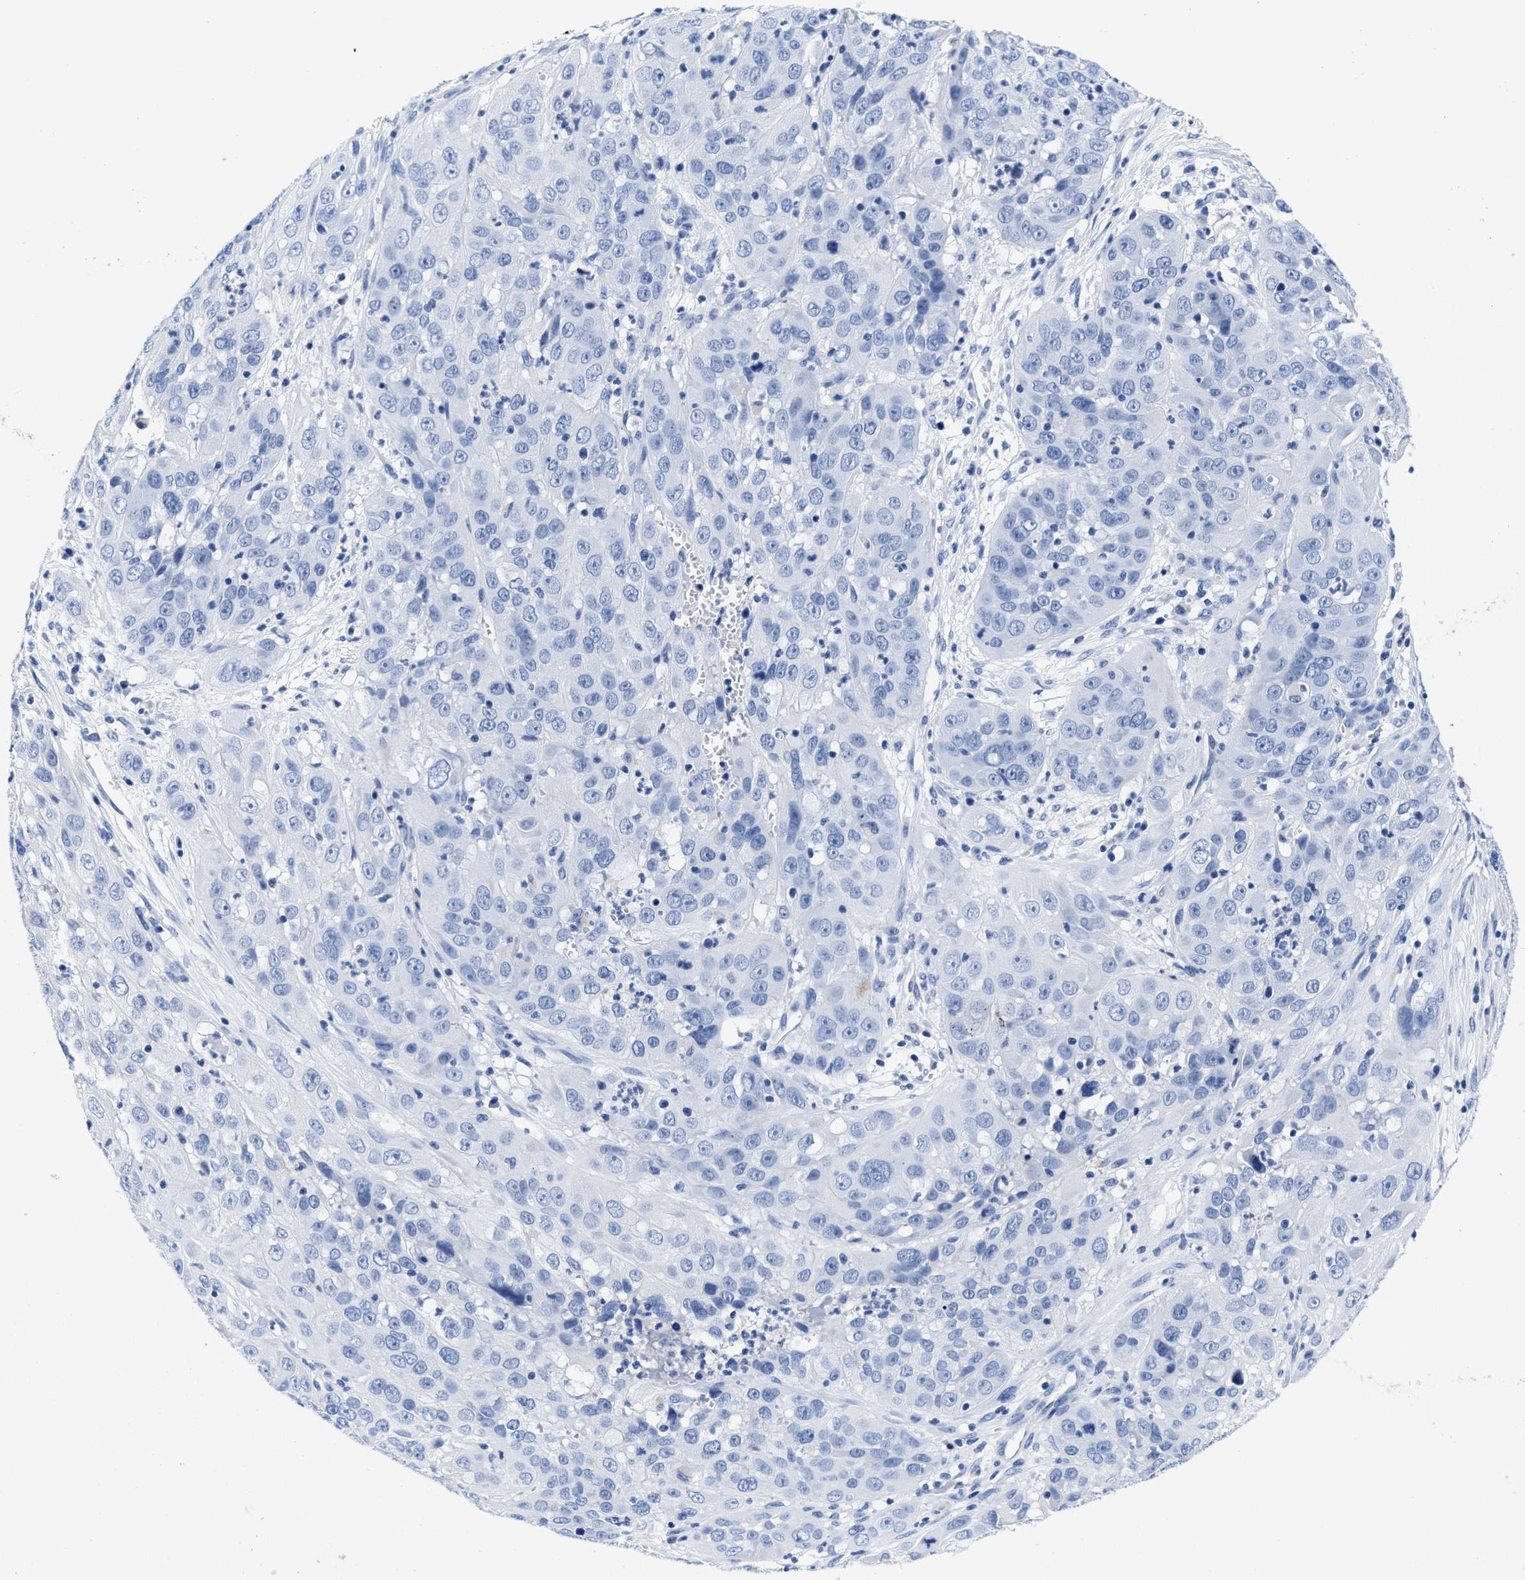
{"staining": {"intensity": "negative", "quantity": "none", "location": "none"}, "tissue": "cervical cancer", "cell_type": "Tumor cells", "image_type": "cancer", "snomed": [{"axis": "morphology", "description": "Squamous cell carcinoma, NOS"}, {"axis": "topography", "description": "Cervix"}], "caption": "Immunohistochemistry (IHC) image of cervical cancer stained for a protein (brown), which reveals no positivity in tumor cells. (Stains: DAB IHC with hematoxylin counter stain, Microscopy: brightfield microscopy at high magnification).", "gene": "TTC3", "patient": {"sex": "female", "age": 32}}